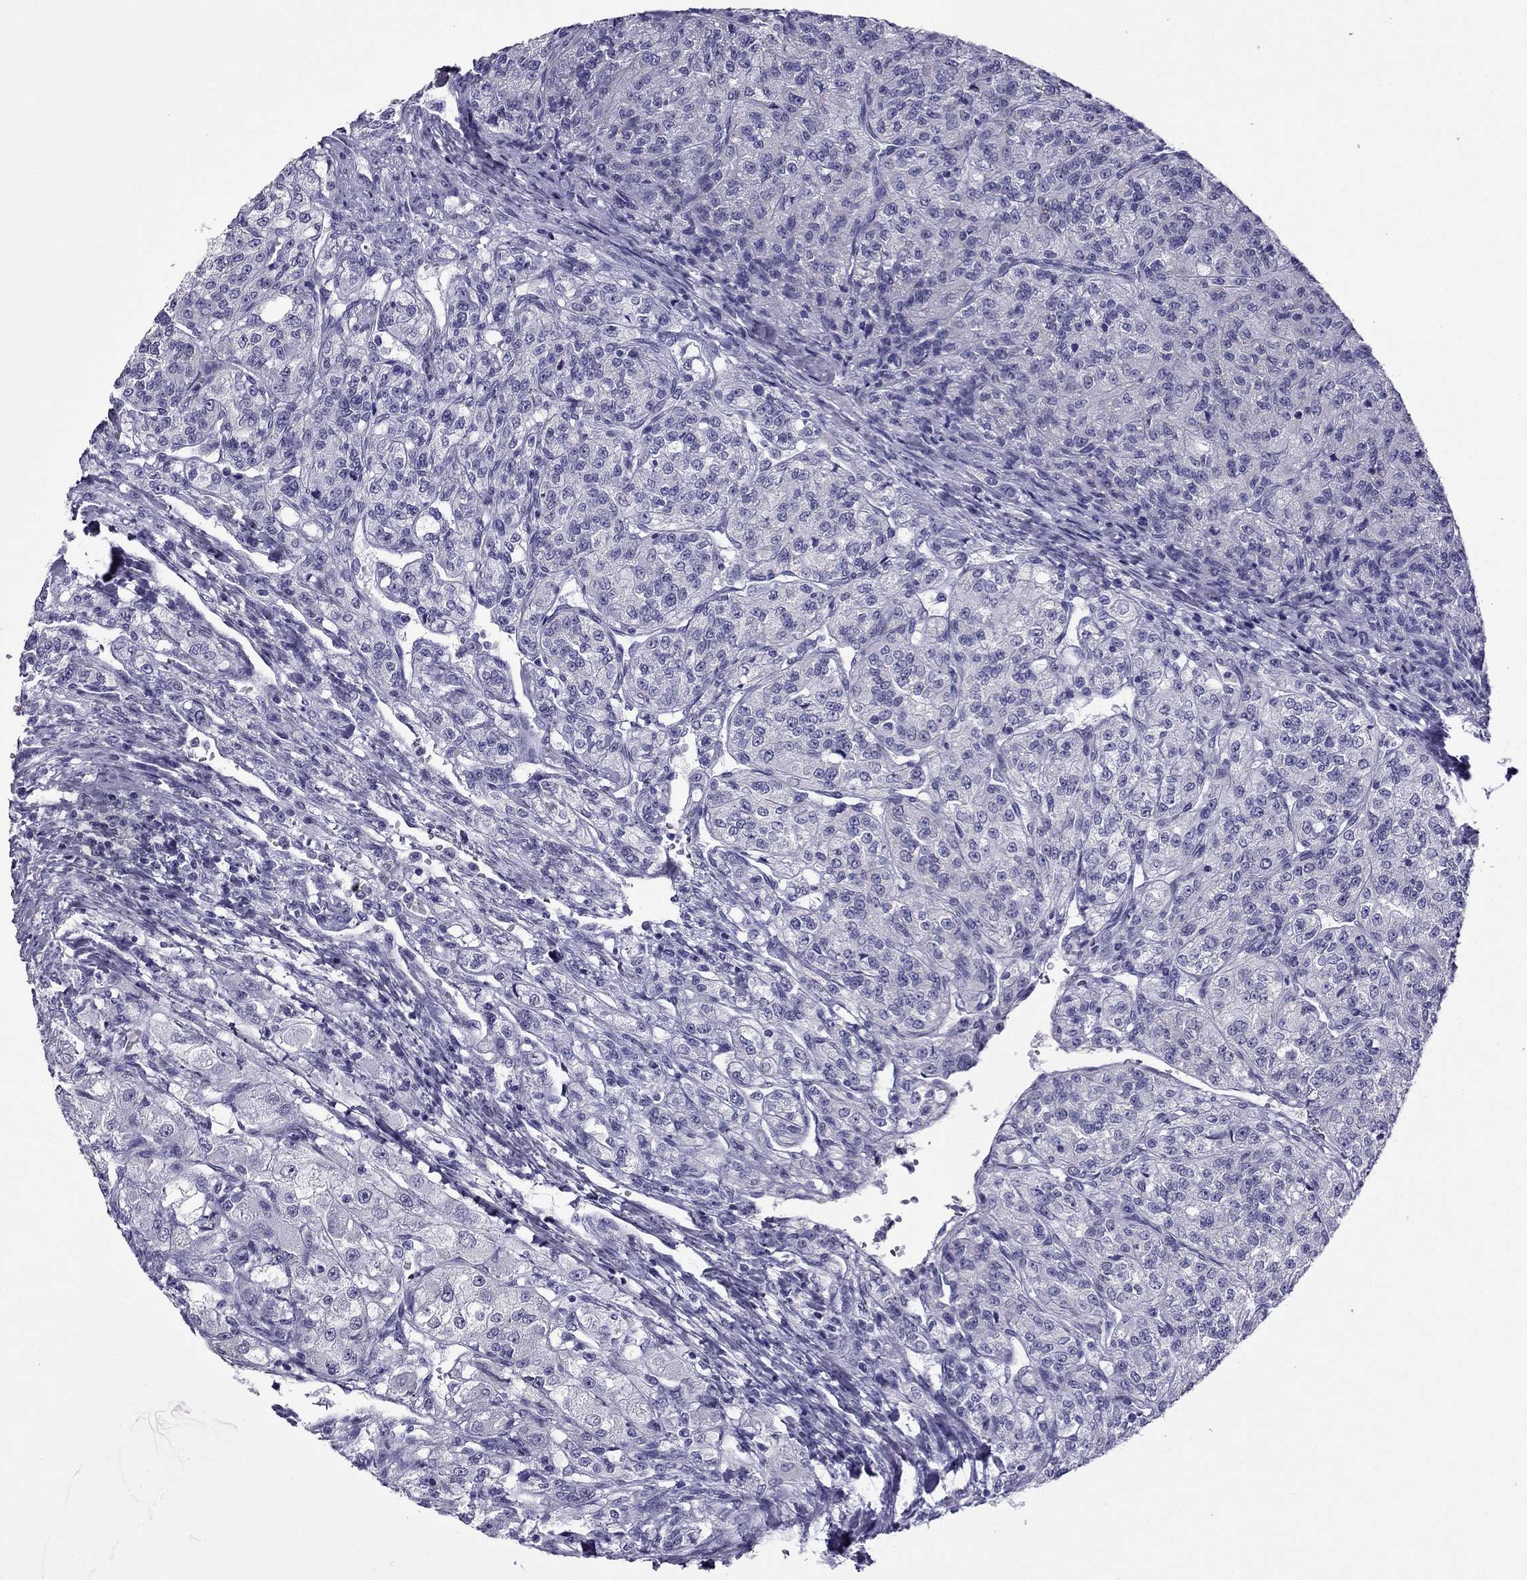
{"staining": {"intensity": "negative", "quantity": "none", "location": "none"}, "tissue": "renal cancer", "cell_type": "Tumor cells", "image_type": "cancer", "snomed": [{"axis": "morphology", "description": "Adenocarcinoma, NOS"}, {"axis": "topography", "description": "Kidney"}], "caption": "Immunohistochemistry of renal adenocarcinoma shows no expression in tumor cells. (Stains: DAB (3,3'-diaminobenzidine) IHC with hematoxylin counter stain, Microscopy: brightfield microscopy at high magnification).", "gene": "MYLK3", "patient": {"sex": "female", "age": 63}}